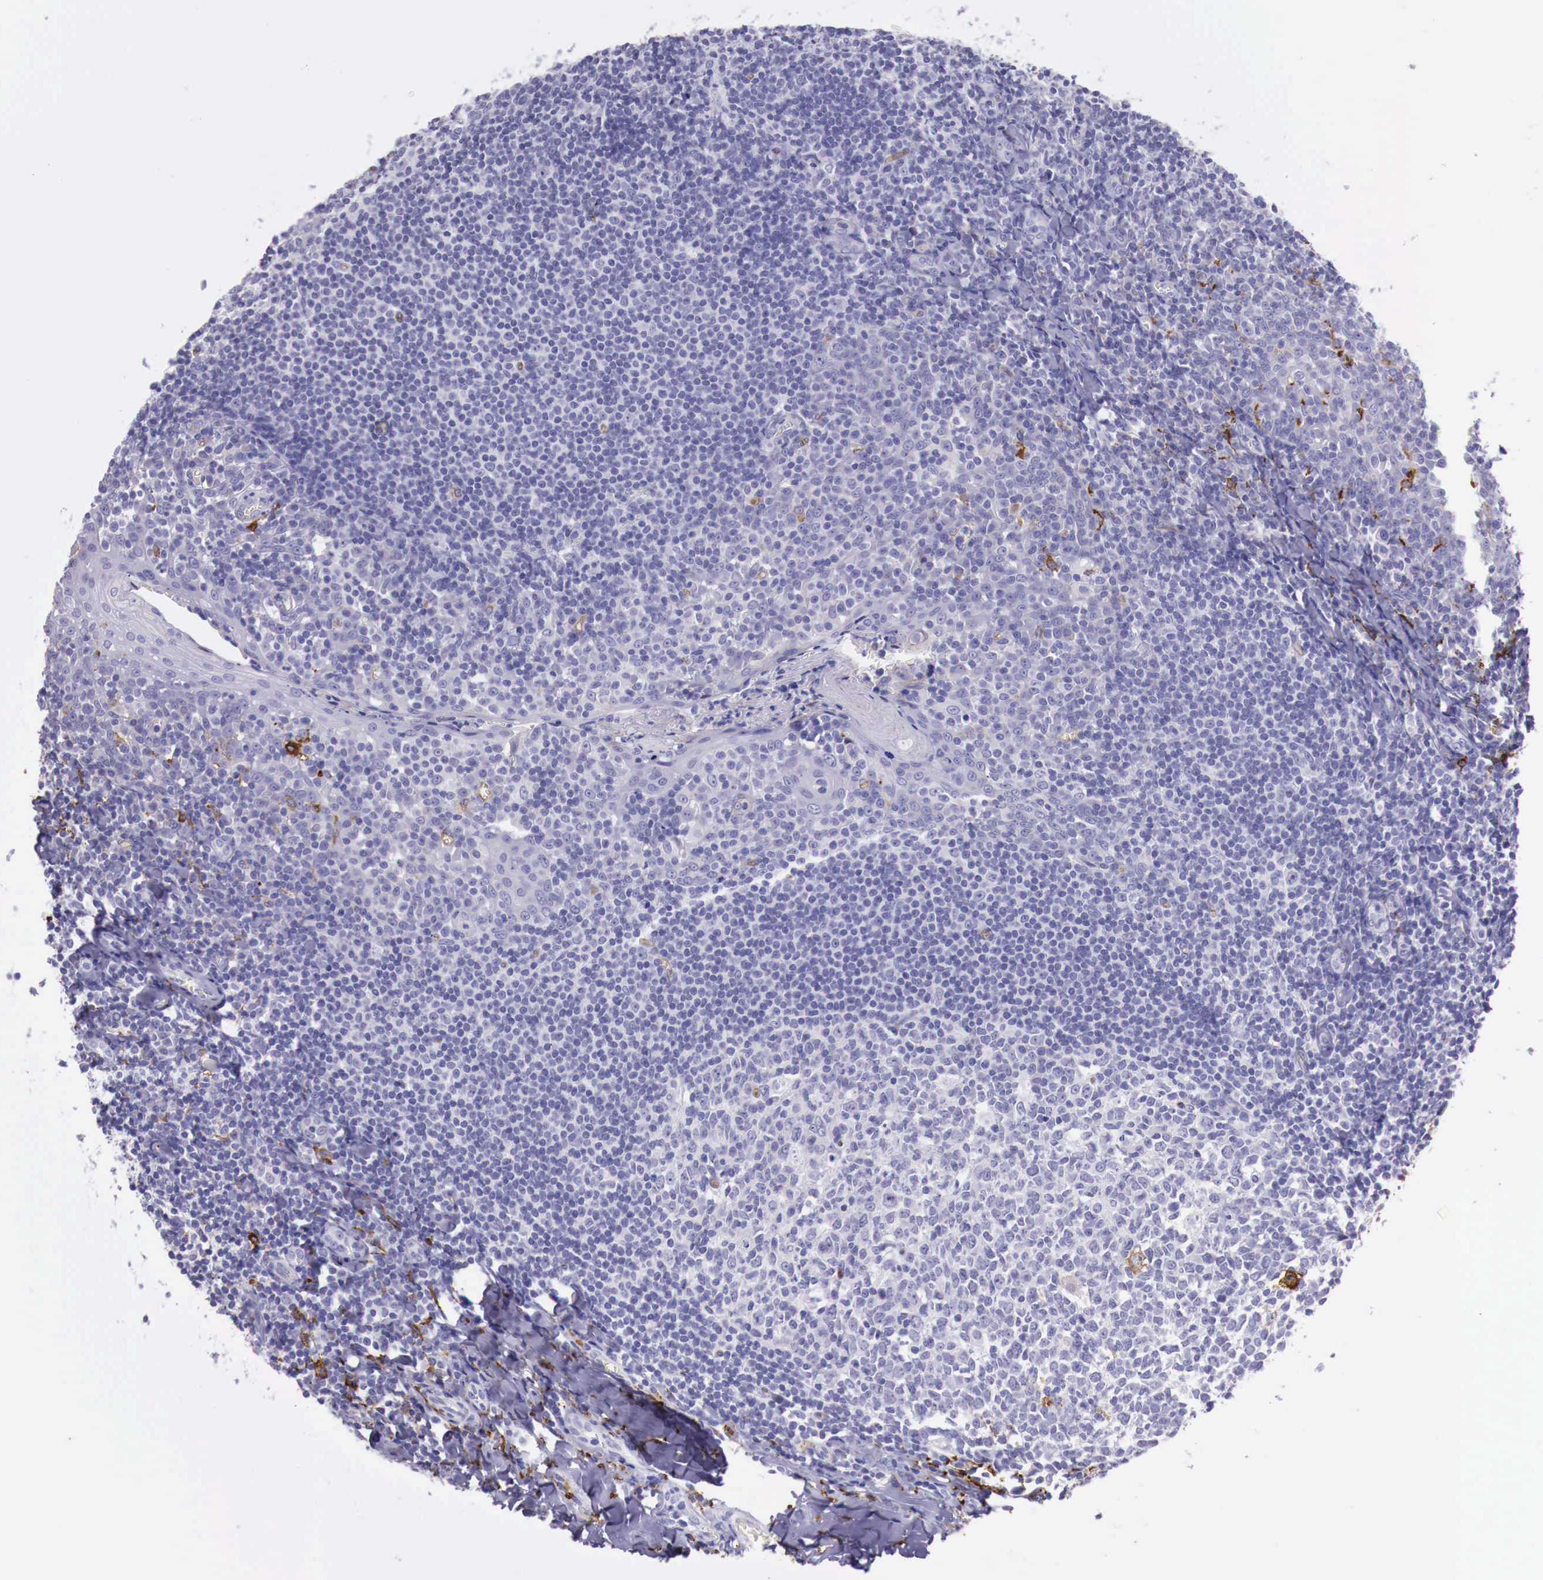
{"staining": {"intensity": "negative", "quantity": "none", "location": "none"}, "tissue": "tonsil", "cell_type": "Germinal center cells", "image_type": "normal", "snomed": [{"axis": "morphology", "description": "Normal tissue, NOS"}, {"axis": "topography", "description": "Tonsil"}], "caption": "This is a micrograph of immunohistochemistry staining of unremarkable tonsil, which shows no positivity in germinal center cells. The staining was performed using DAB to visualize the protein expression in brown, while the nuclei were stained in blue with hematoxylin (Magnification: 20x).", "gene": "MSR1", "patient": {"sex": "female", "age": 41}}